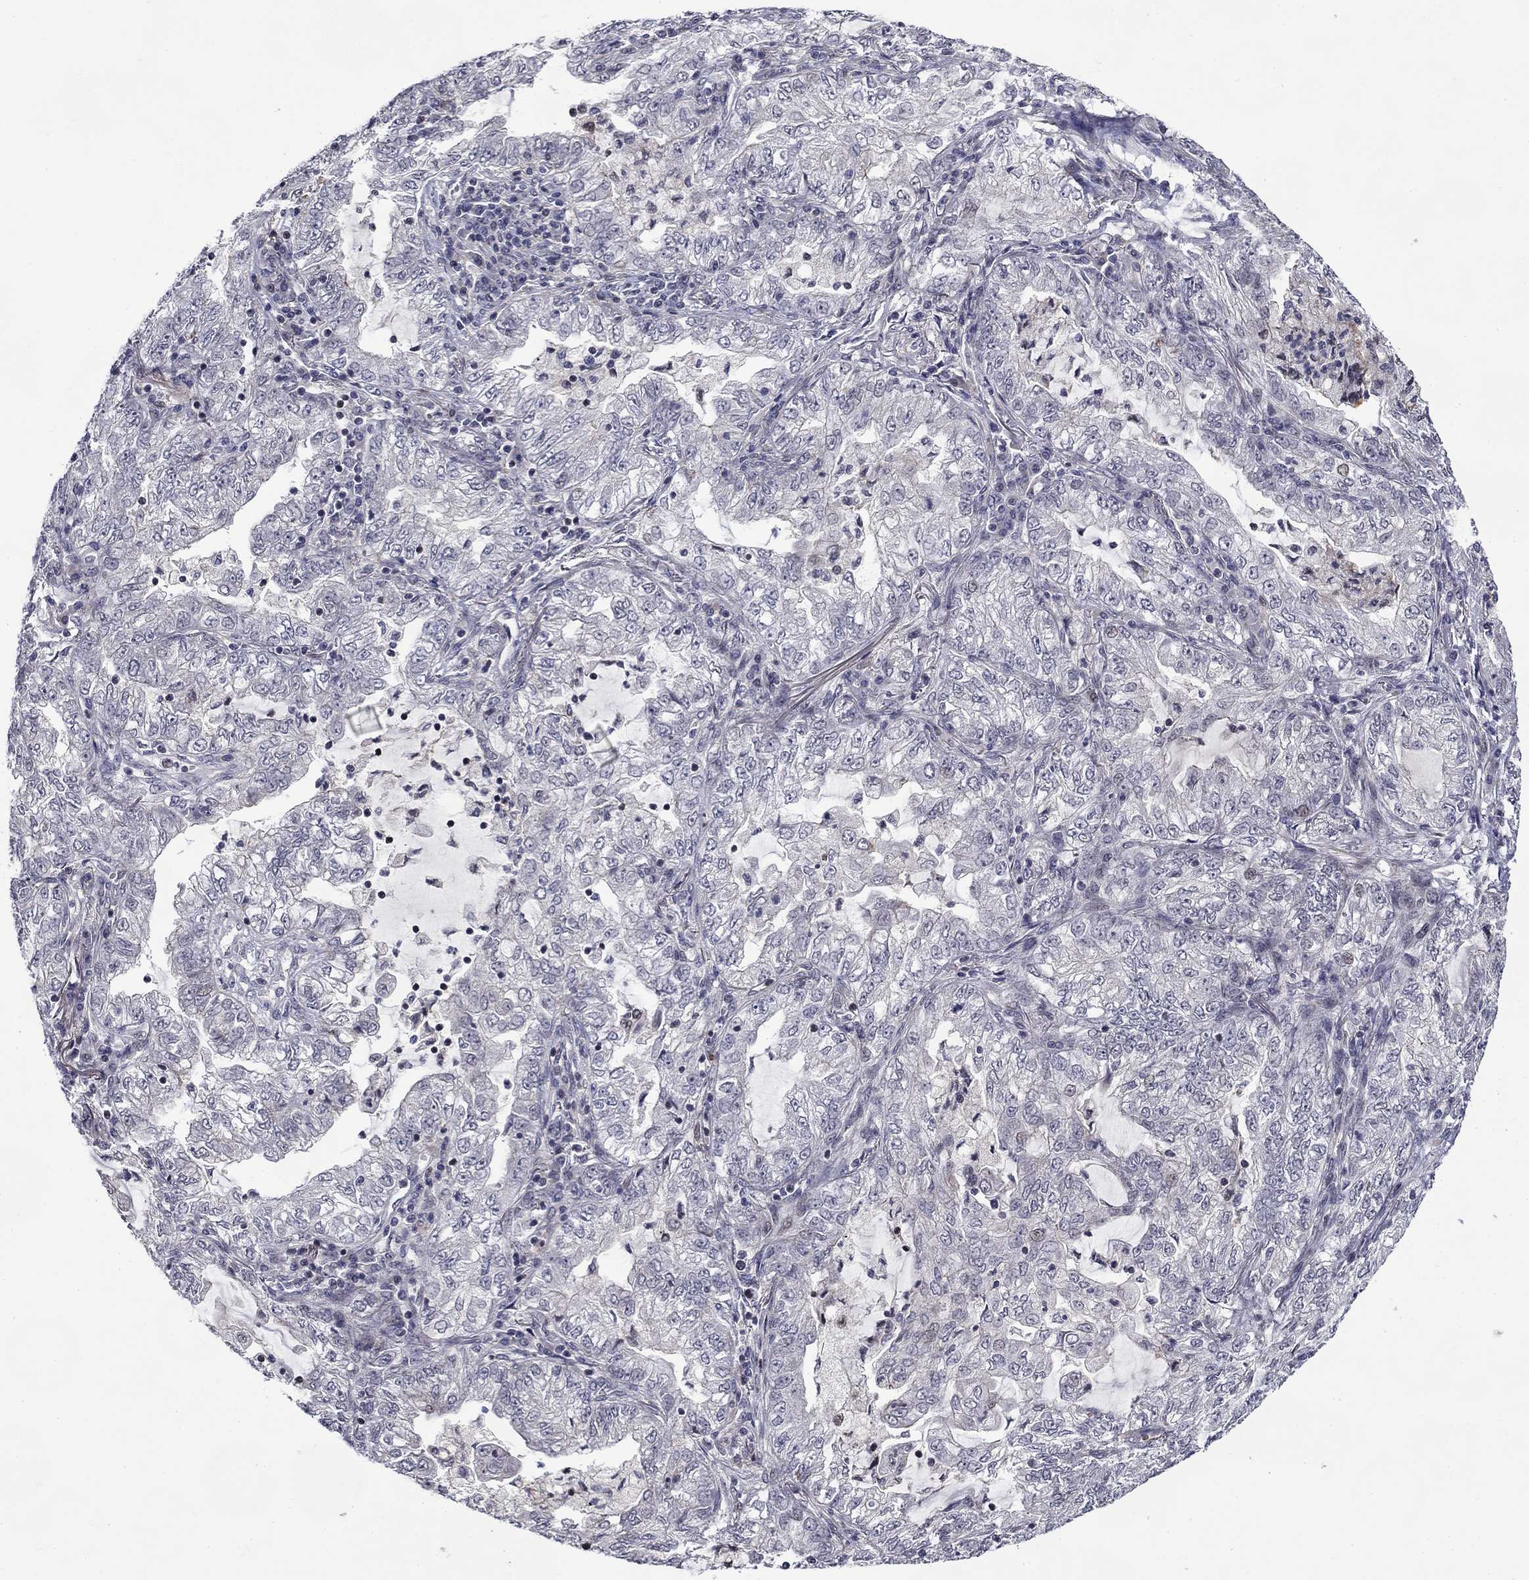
{"staining": {"intensity": "negative", "quantity": "none", "location": "none"}, "tissue": "lung cancer", "cell_type": "Tumor cells", "image_type": "cancer", "snomed": [{"axis": "morphology", "description": "Adenocarcinoma, NOS"}, {"axis": "topography", "description": "Lung"}], "caption": "High power microscopy photomicrograph of an immunohistochemistry (IHC) photomicrograph of lung adenocarcinoma, revealing no significant expression in tumor cells. (IHC, brightfield microscopy, high magnification).", "gene": "B3GAT1", "patient": {"sex": "female", "age": 73}}